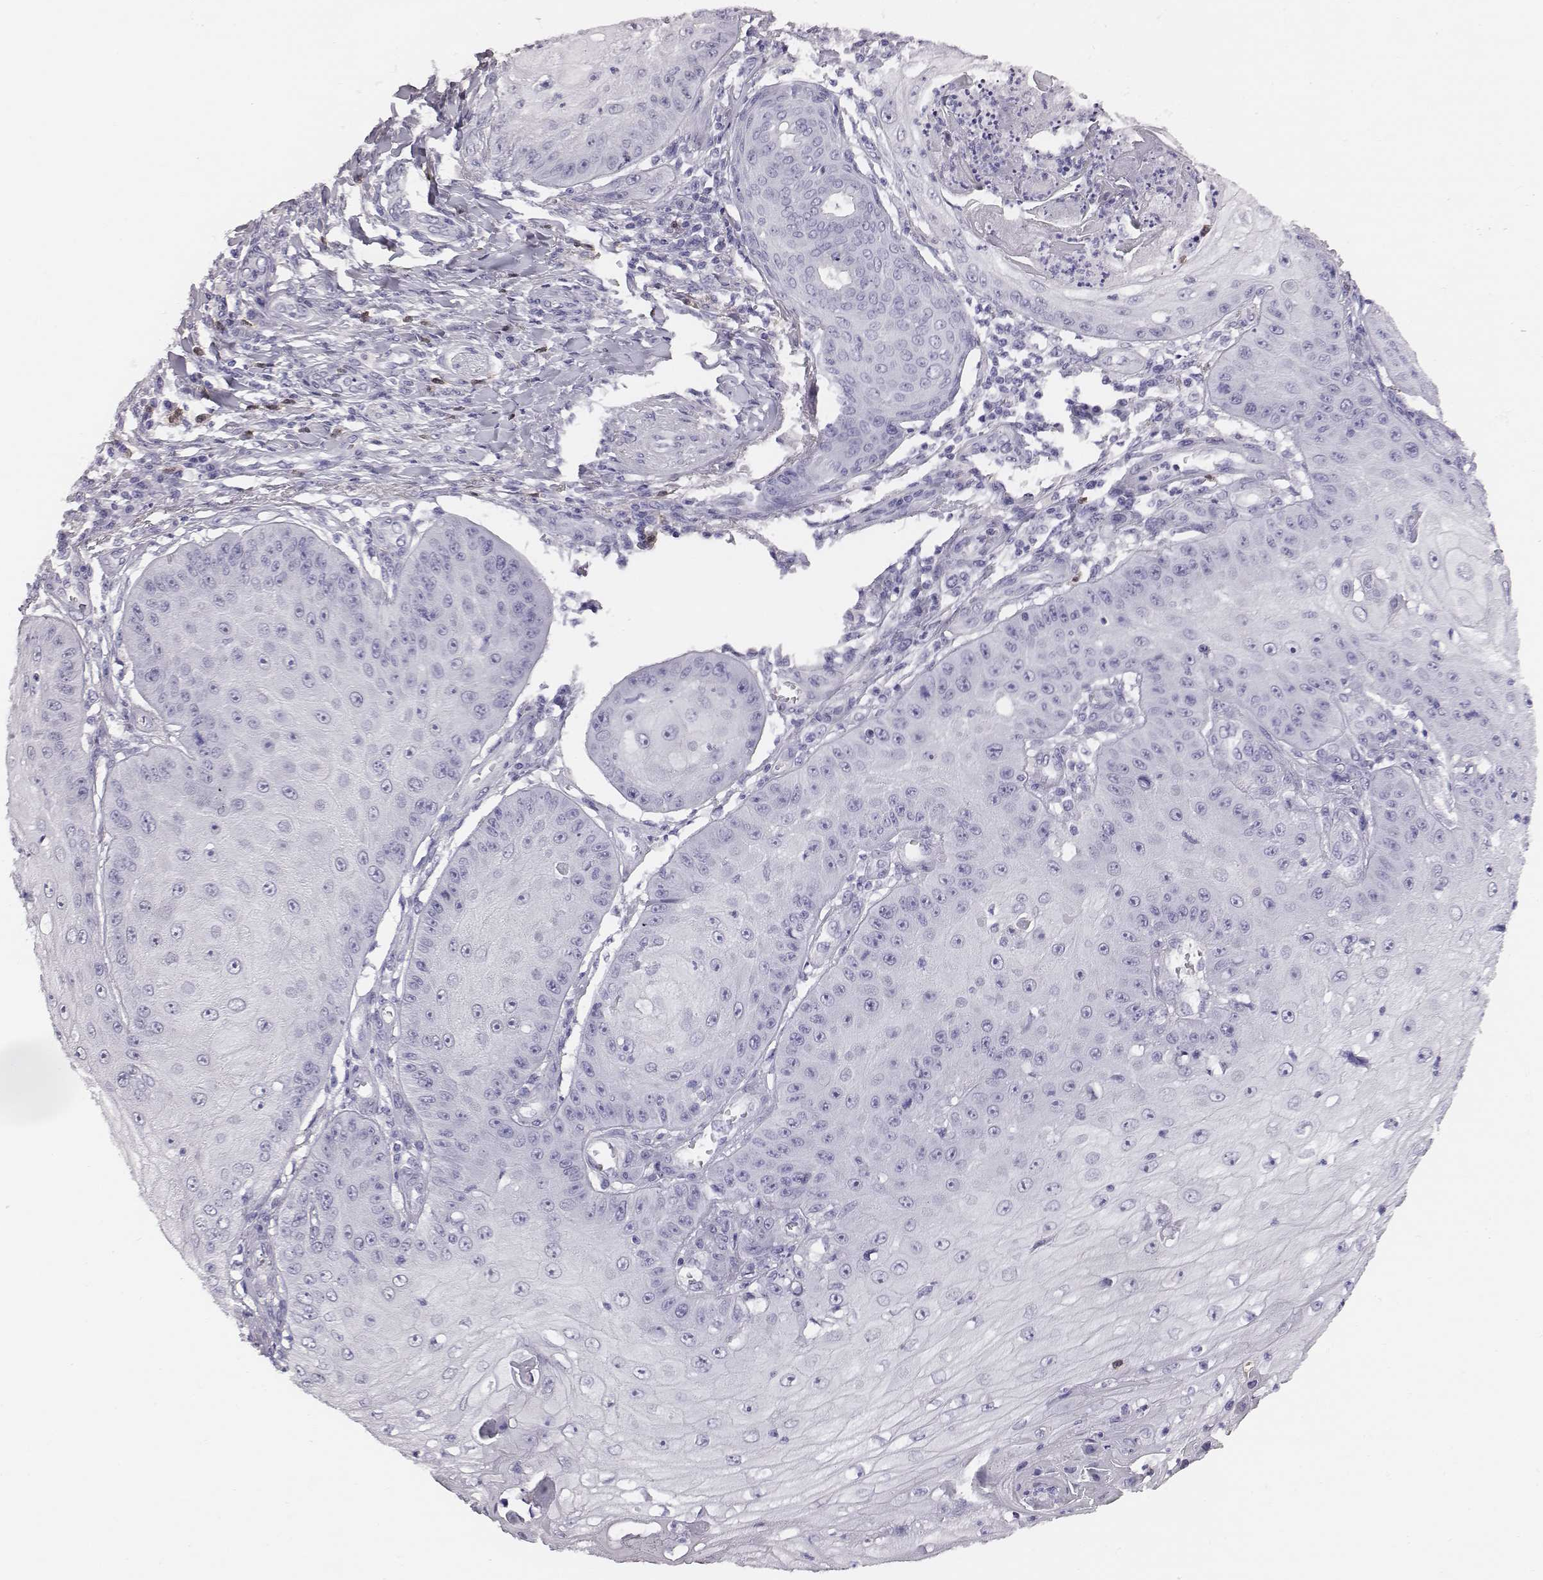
{"staining": {"intensity": "negative", "quantity": "none", "location": "none"}, "tissue": "skin cancer", "cell_type": "Tumor cells", "image_type": "cancer", "snomed": [{"axis": "morphology", "description": "Squamous cell carcinoma, NOS"}, {"axis": "topography", "description": "Skin"}], "caption": "This is an immunohistochemistry (IHC) micrograph of human squamous cell carcinoma (skin). There is no expression in tumor cells.", "gene": "ACOD1", "patient": {"sex": "male", "age": 70}}